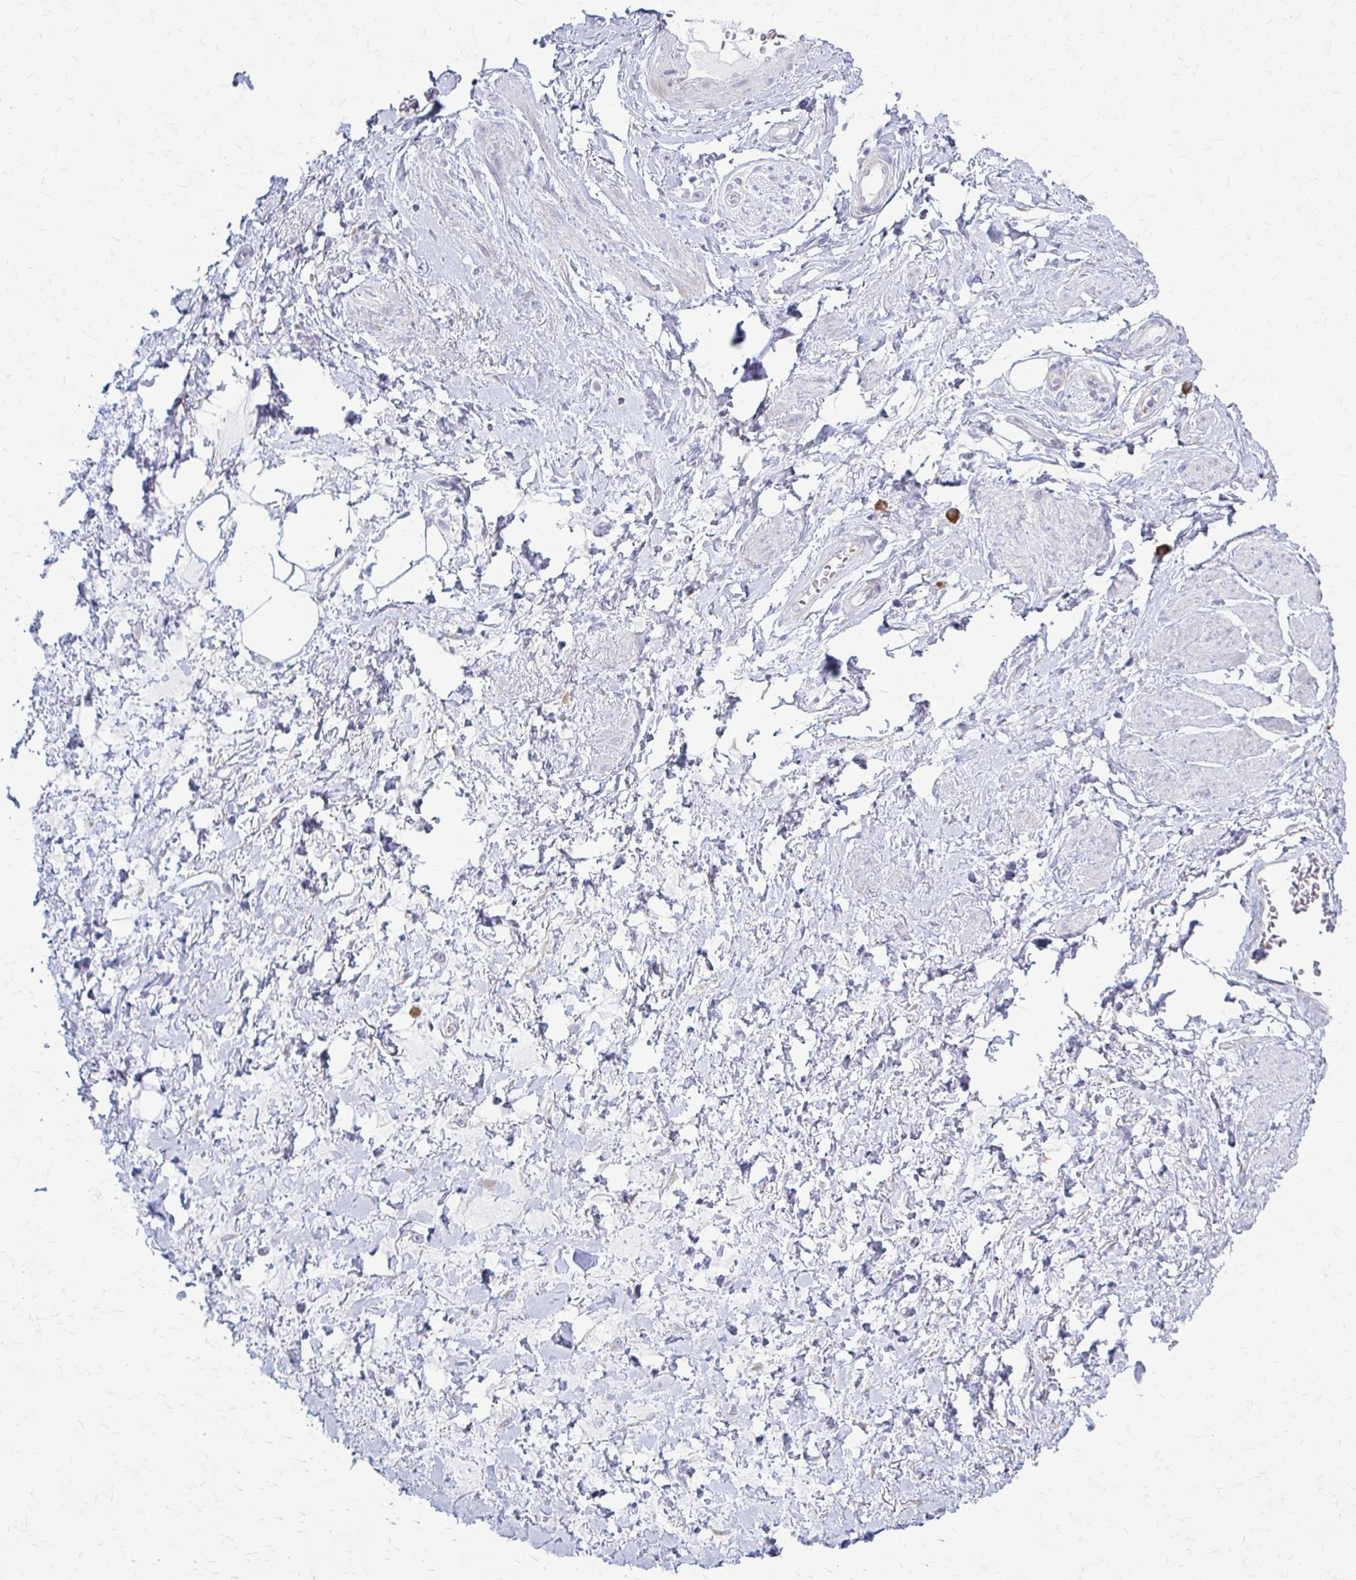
{"staining": {"intensity": "negative", "quantity": "none", "location": "none"}, "tissue": "adipose tissue", "cell_type": "Adipocytes", "image_type": "normal", "snomed": [{"axis": "morphology", "description": "Normal tissue, NOS"}, {"axis": "topography", "description": "Vagina"}, {"axis": "topography", "description": "Peripheral nerve tissue"}], "caption": "High power microscopy photomicrograph of an immunohistochemistry image of normal adipose tissue, revealing no significant expression in adipocytes.", "gene": "PRKRA", "patient": {"sex": "female", "age": 71}}